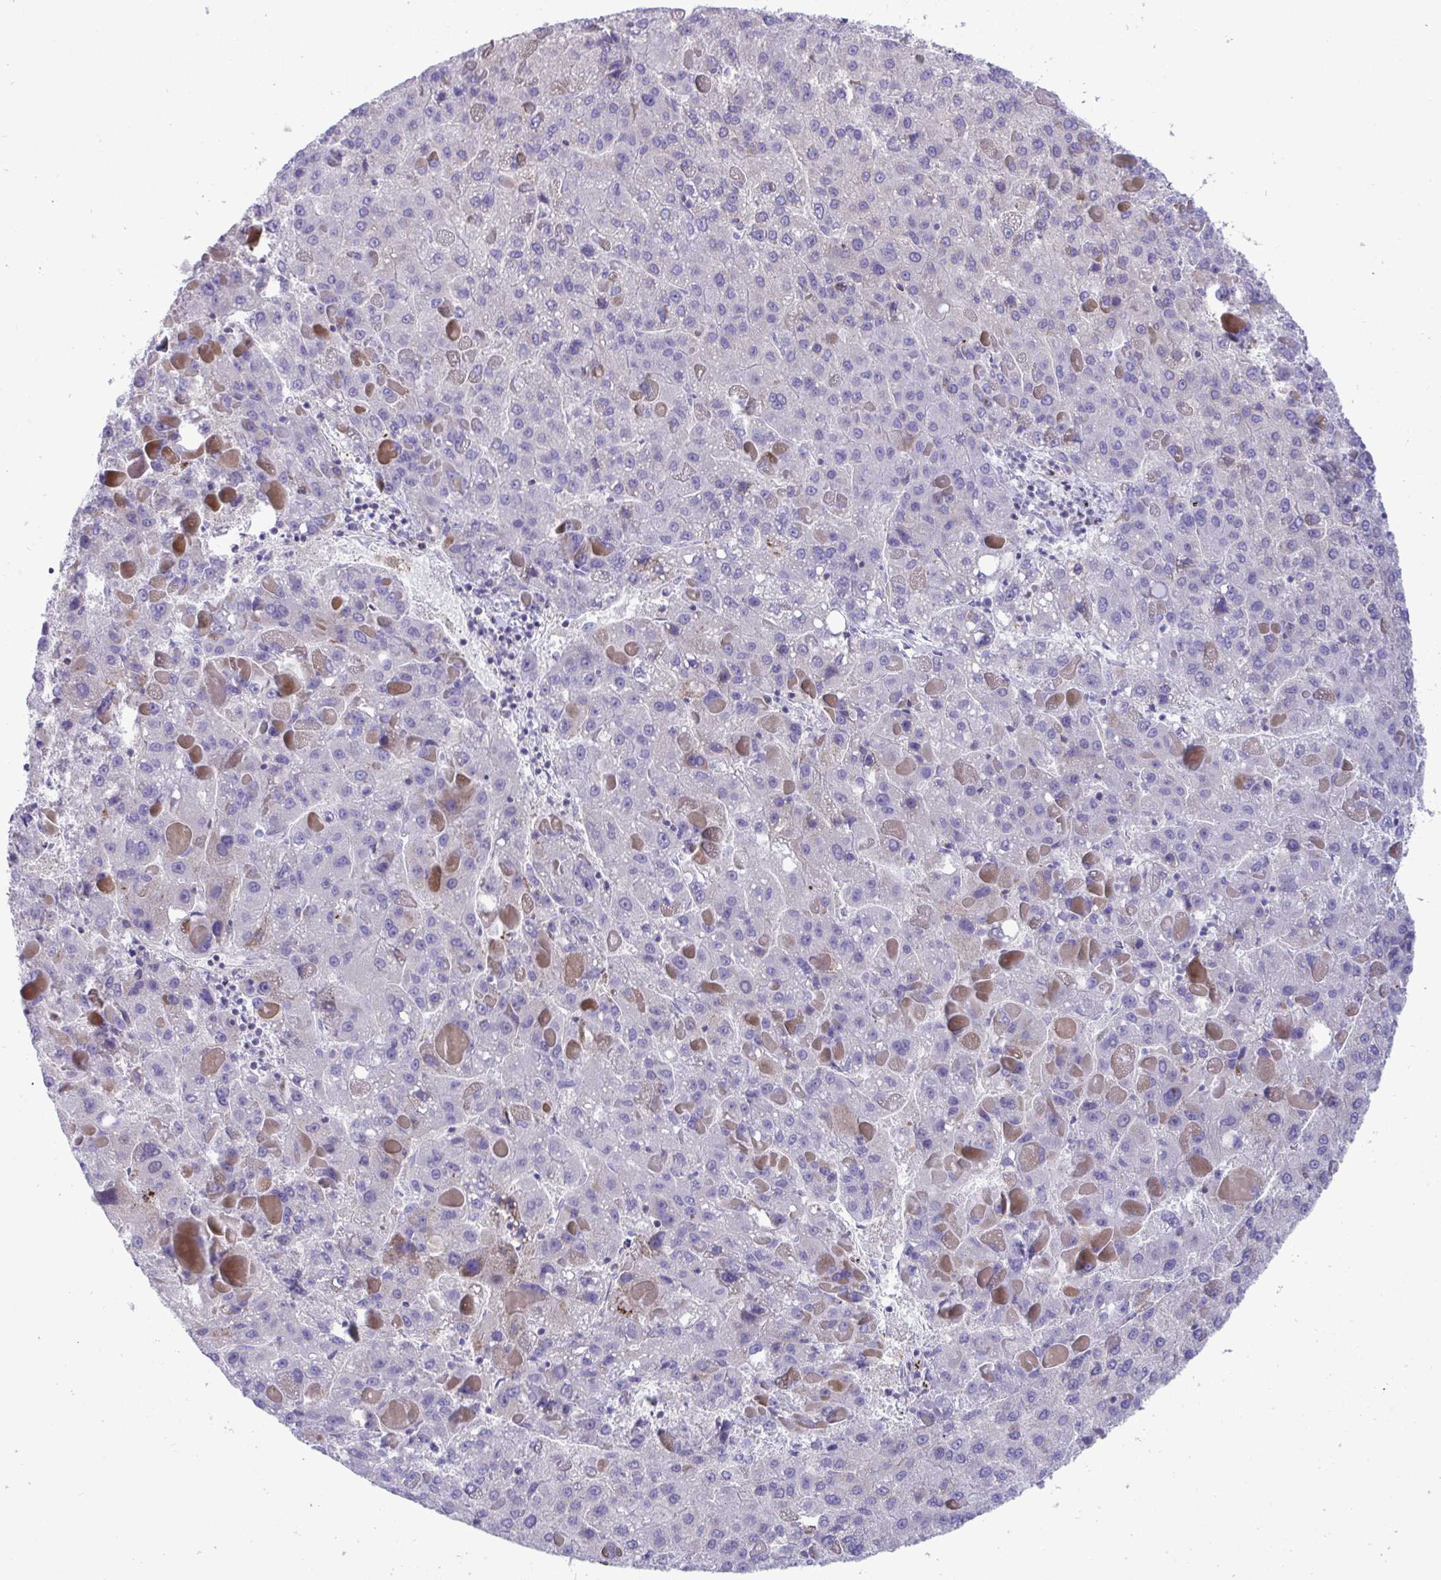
{"staining": {"intensity": "negative", "quantity": "none", "location": "none"}, "tissue": "liver cancer", "cell_type": "Tumor cells", "image_type": "cancer", "snomed": [{"axis": "morphology", "description": "Carcinoma, Hepatocellular, NOS"}, {"axis": "topography", "description": "Liver"}], "caption": "Liver hepatocellular carcinoma was stained to show a protein in brown. There is no significant expression in tumor cells.", "gene": "DTX3", "patient": {"sex": "female", "age": 82}}